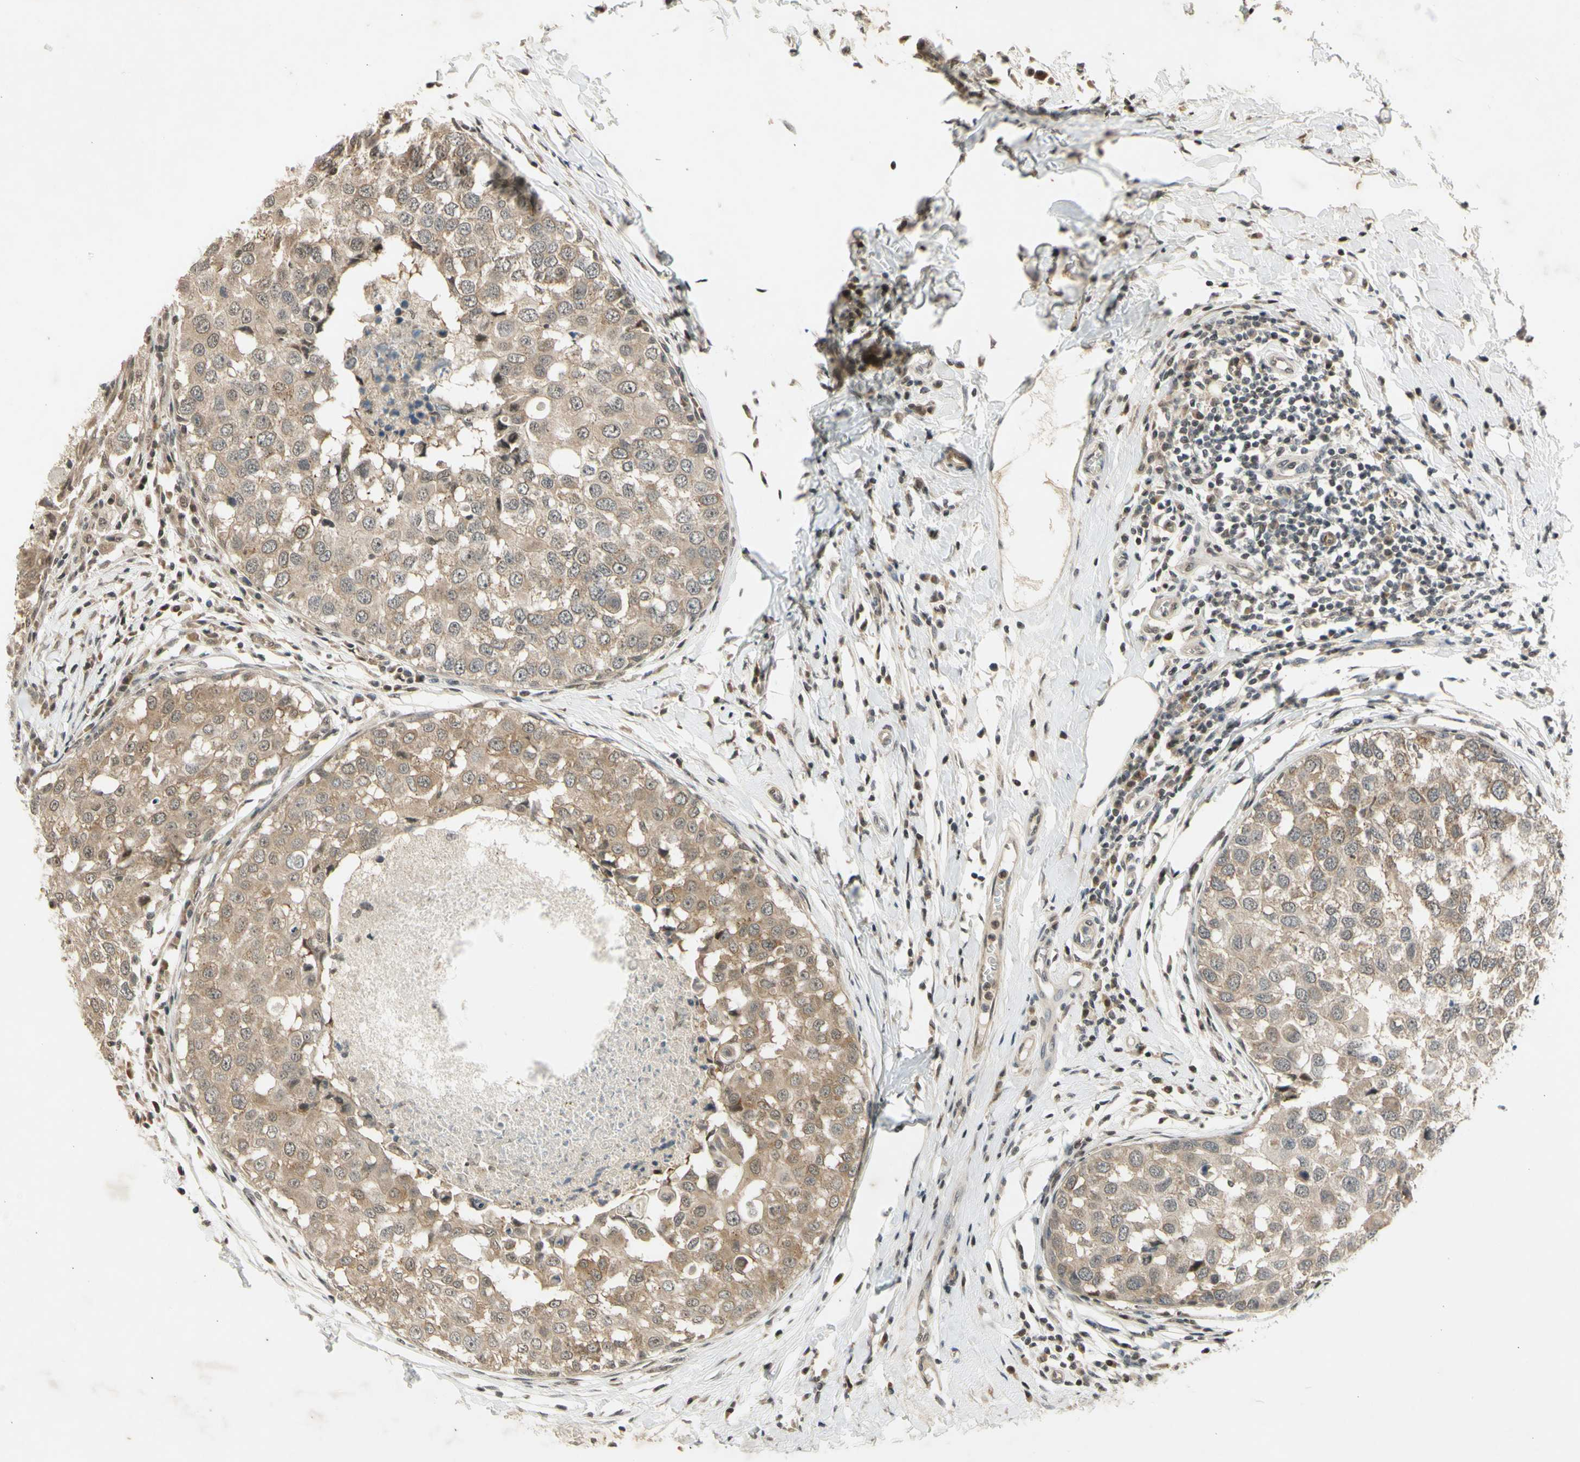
{"staining": {"intensity": "weak", "quantity": ">75%", "location": "cytoplasmic/membranous"}, "tissue": "breast cancer", "cell_type": "Tumor cells", "image_type": "cancer", "snomed": [{"axis": "morphology", "description": "Duct carcinoma"}, {"axis": "topography", "description": "Breast"}], "caption": "A micrograph of breast cancer (invasive ductal carcinoma) stained for a protein reveals weak cytoplasmic/membranous brown staining in tumor cells.", "gene": "EFNB2", "patient": {"sex": "female", "age": 27}}